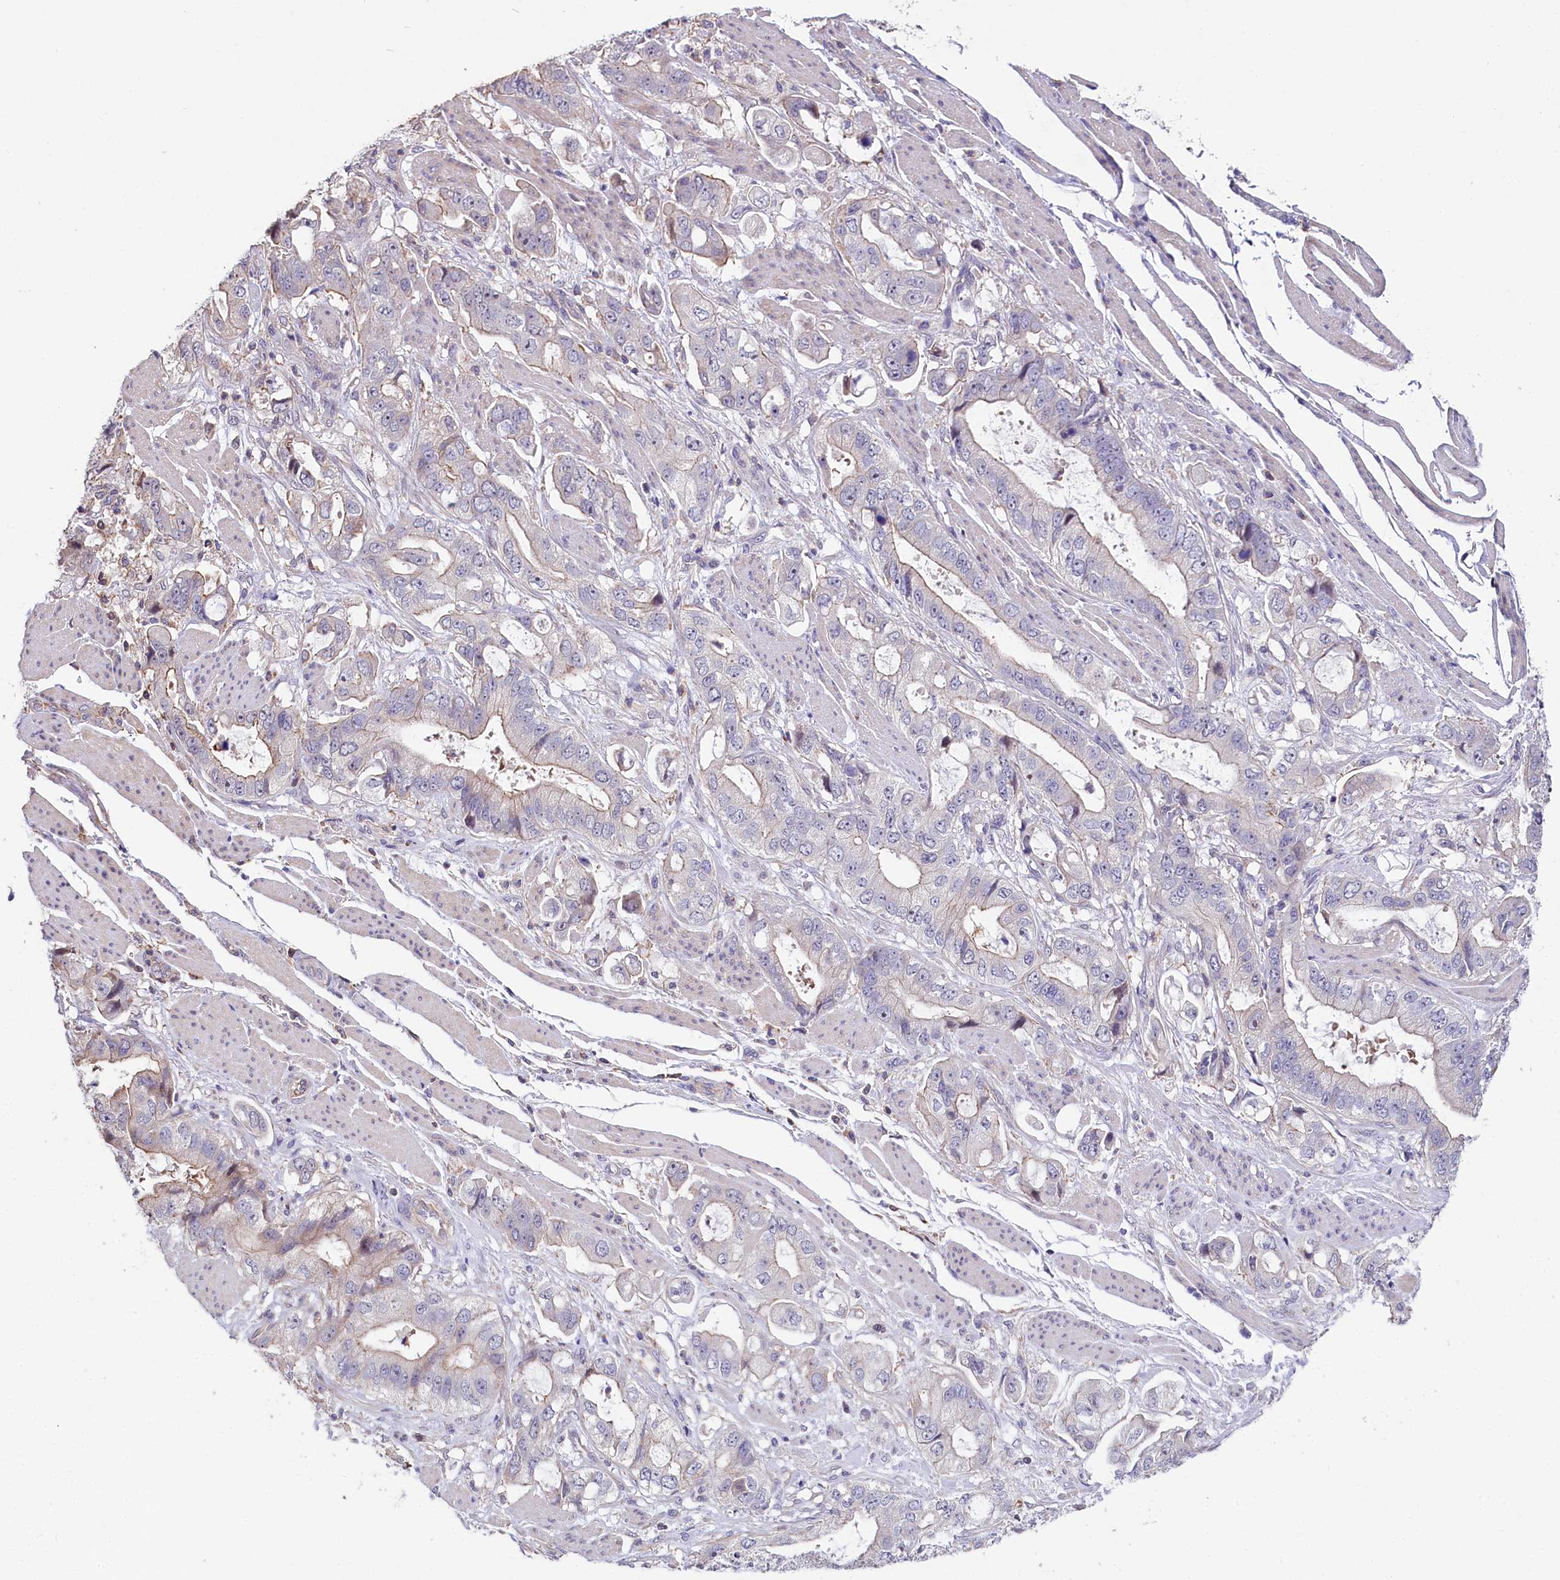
{"staining": {"intensity": "weak", "quantity": "<25%", "location": "cytoplasmic/membranous"}, "tissue": "stomach cancer", "cell_type": "Tumor cells", "image_type": "cancer", "snomed": [{"axis": "morphology", "description": "Adenocarcinoma, NOS"}, {"axis": "topography", "description": "Stomach"}], "caption": "Immunohistochemical staining of human adenocarcinoma (stomach) displays no significant expression in tumor cells. The staining is performed using DAB (3,3'-diaminobenzidine) brown chromogen with nuclei counter-stained in using hematoxylin.", "gene": "RPUSD3", "patient": {"sex": "male", "age": 62}}